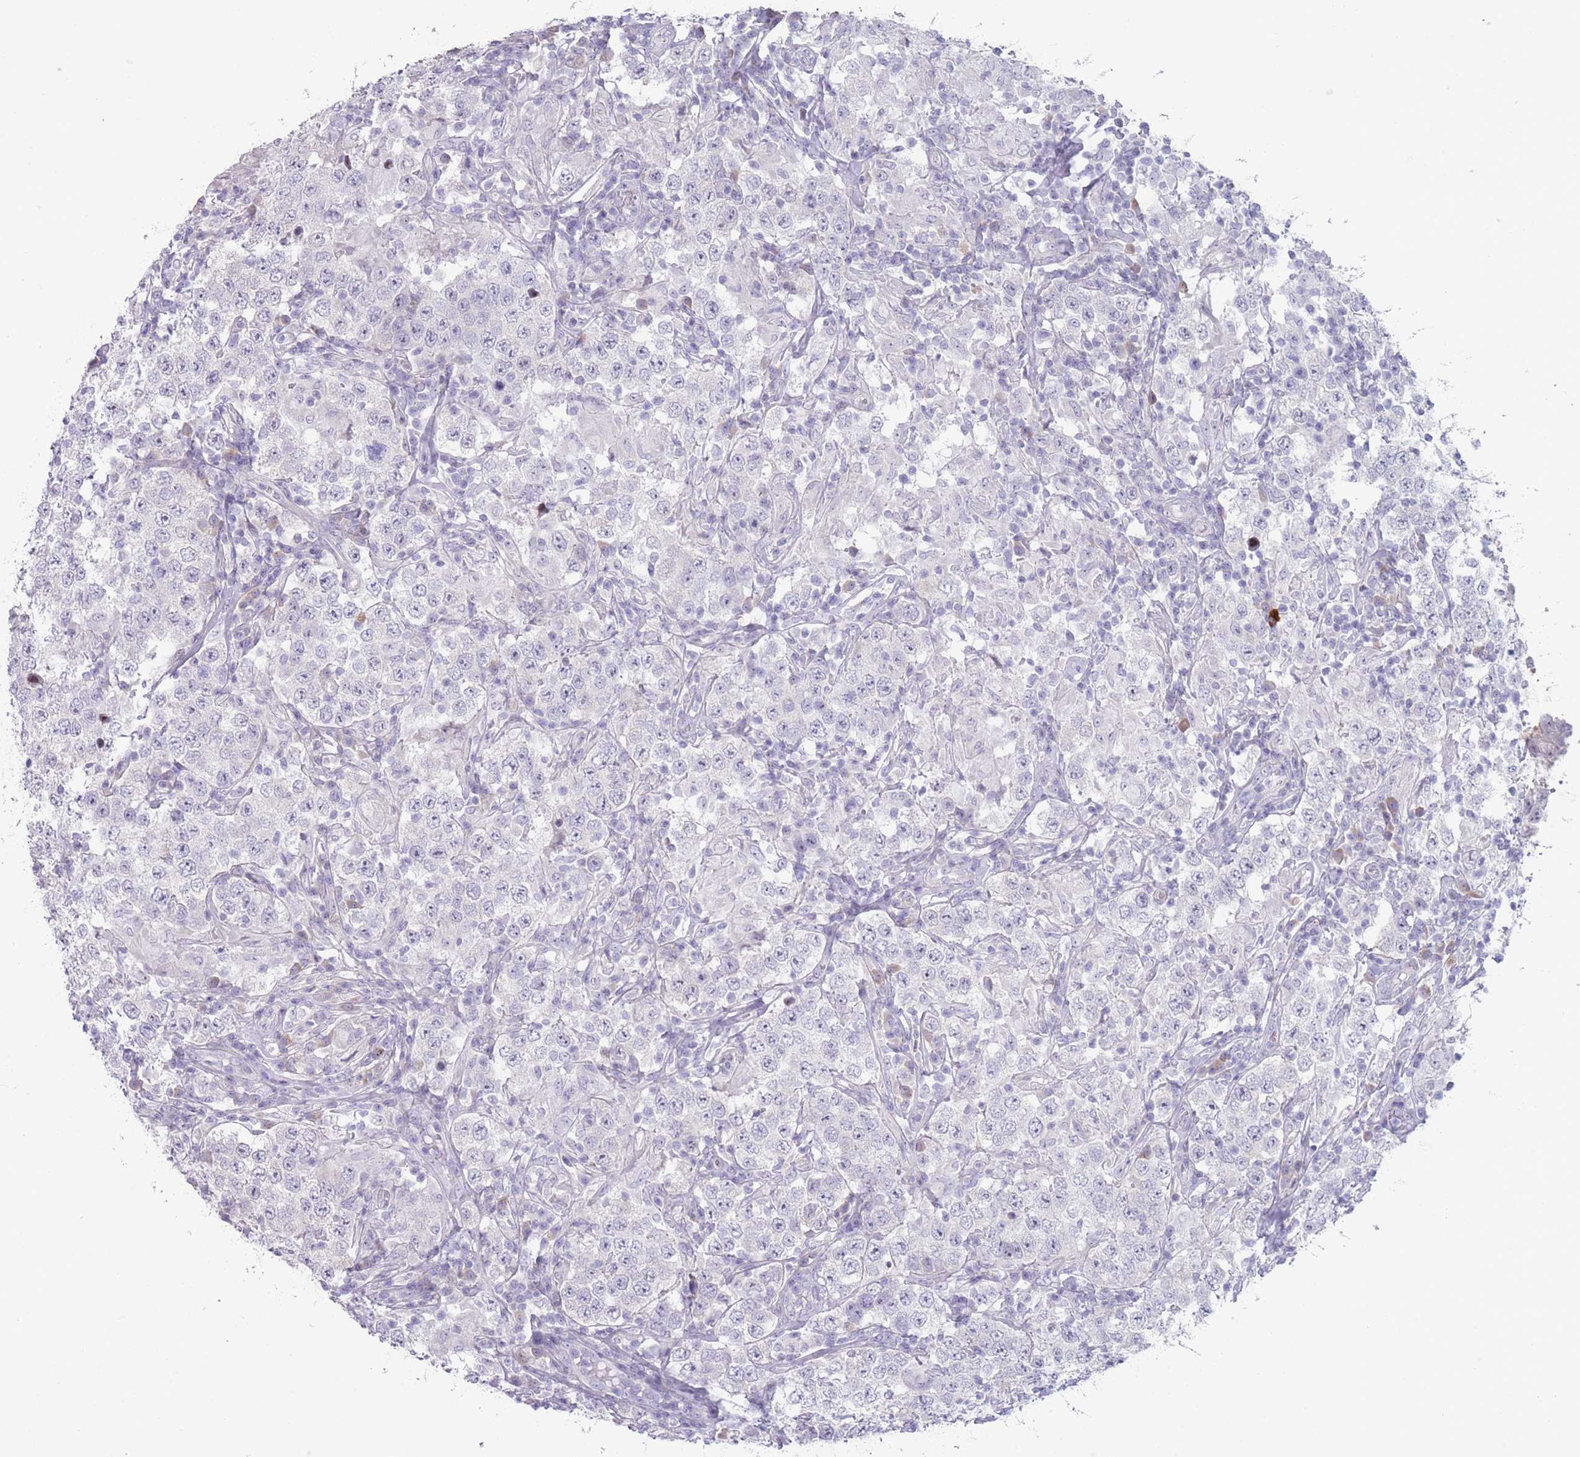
{"staining": {"intensity": "negative", "quantity": "none", "location": "none"}, "tissue": "testis cancer", "cell_type": "Tumor cells", "image_type": "cancer", "snomed": [{"axis": "morphology", "description": "Seminoma, NOS"}, {"axis": "morphology", "description": "Carcinoma, Embryonal, NOS"}, {"axis": "topography", "description": "Testis"}], "caption": "Tumor cells are negative for protein expression in human testis cancer. (Immunohistochemistry (ihc), brightfield microscopy, high magnification).", "gene": "PAIP2B", "patient": {"sex": "male", "age": 41}}